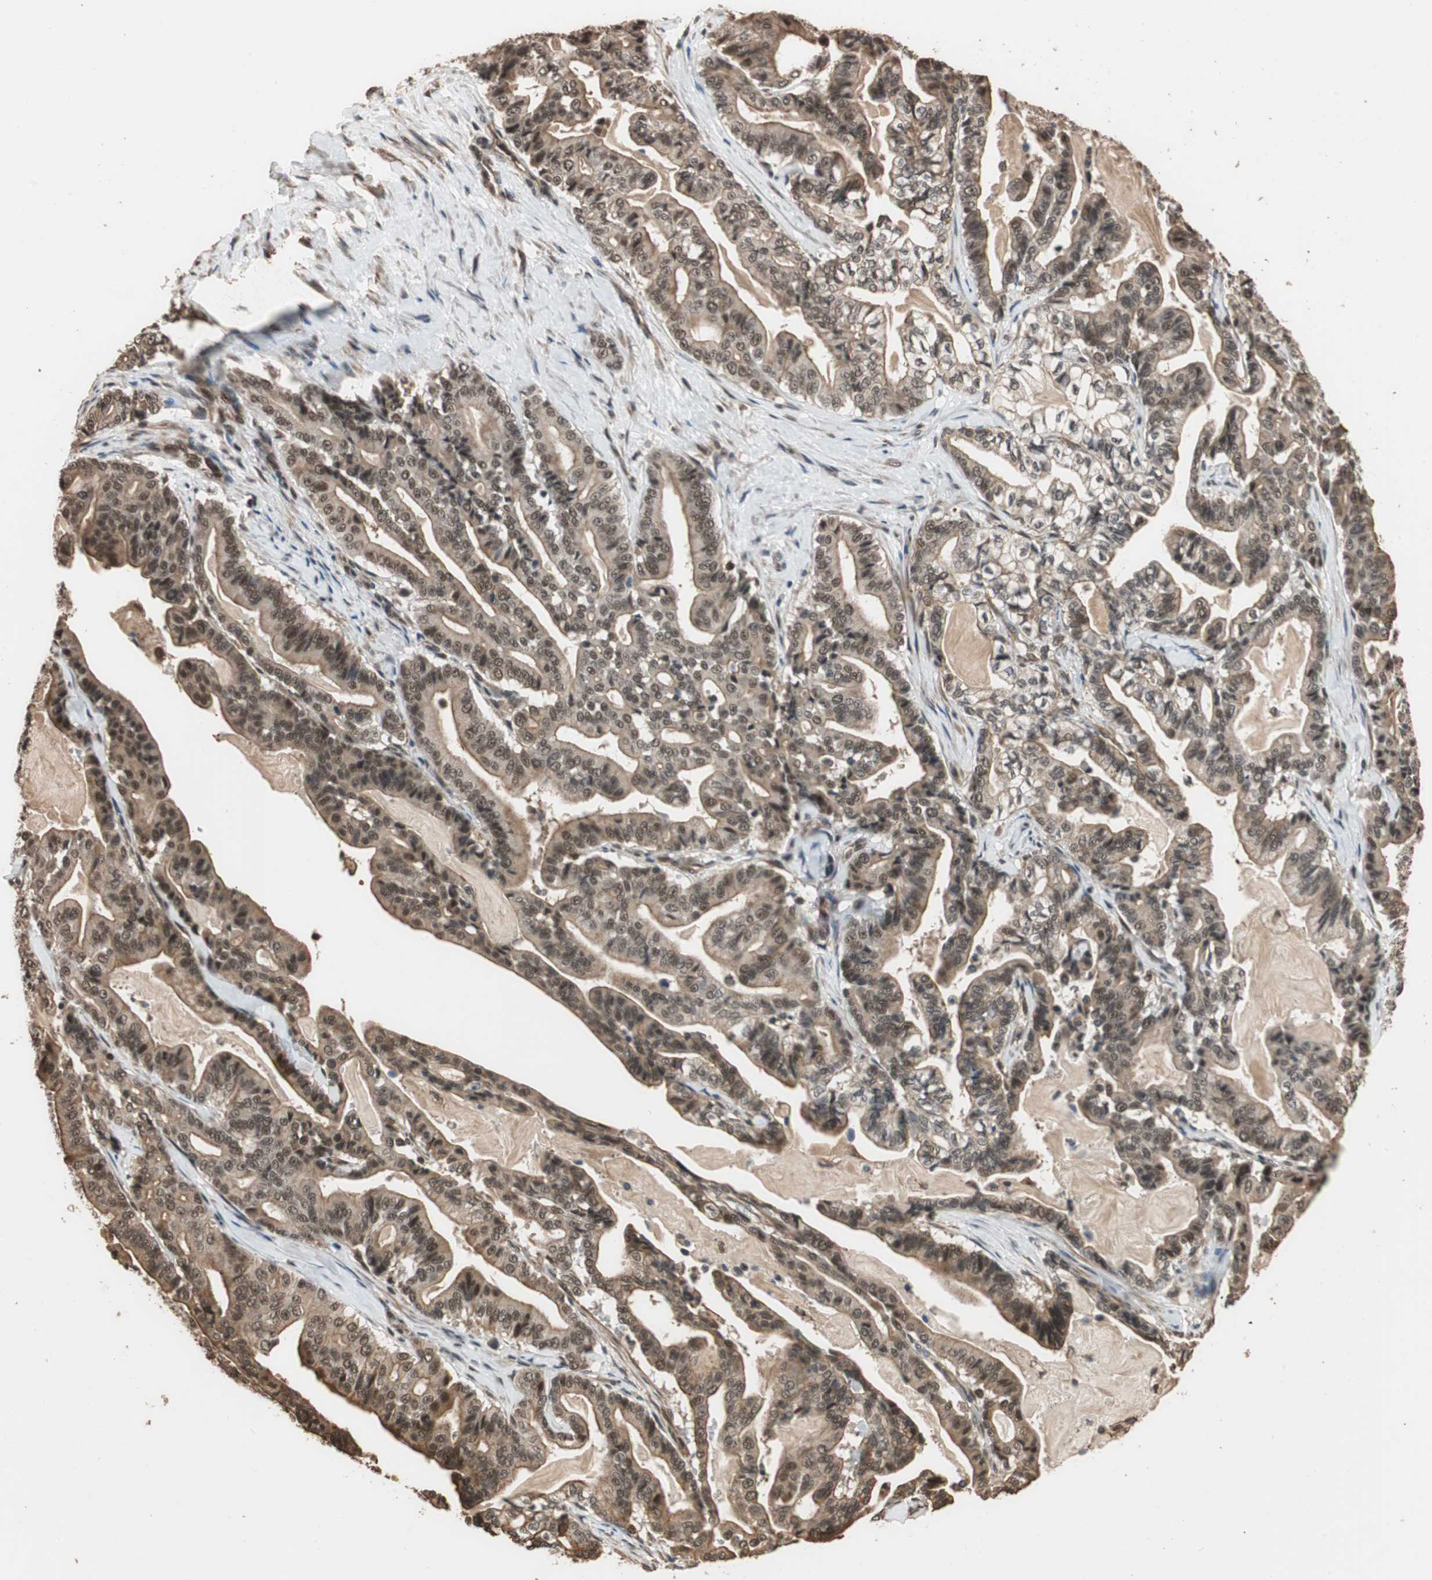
{"staining": {"intensity": "moderate", "quantity": ">75%", "location": "cytoplasmic/membranous,nuclear"}, "tissue": "pancreatic cancer", "cell_type": "Tumor cells", "image_type": "cancer", "snomed": [{"axis": "morphology", "description": "Adenocarcinoma, NOS"}, {"axis": "topography", "description": "Pancreas"}], "caption": "This image demonstrates immunohistochemistry staining of human pancreatic cancer (adenocarcinoma), with medium moderate cytoplasmic/membranous and nuclear expression in approximately >75% of tumor cells.", "gene": "CDC5L", "patient": {"sex": "male", "age": 63}}